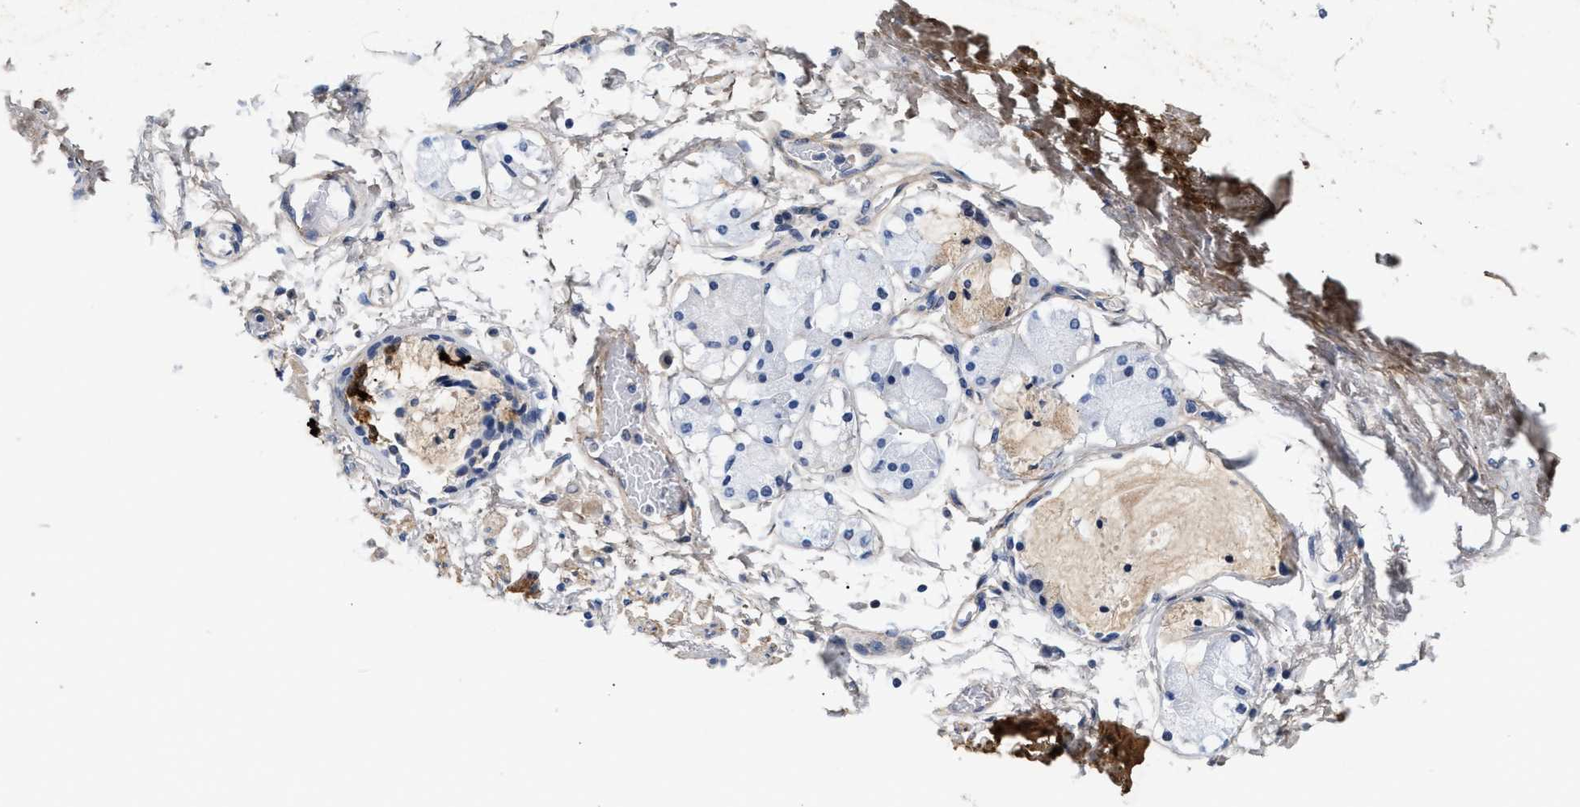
{"staining": {"intensity": "negative", "quantity": "none", "location": "none"}, "tissue": "adipose tissue", "cell_type": "Adipocytes", "image_type": "normal", "snomed": [{"axis": "morphology", "description": "Normal tissue, NOS"}, {"axis": "topography", "description": "Cartilage tissue"}, {"axis": "topography", "description": "Lung"}], "caption": "Adipocytes show no significant protein expression in unremarkable adipose tissue. (DAB immunohistochemistry (IHC), high magnification).", "gene": "ACTL7B", "patient": {"sex": "female", "age": 77}}